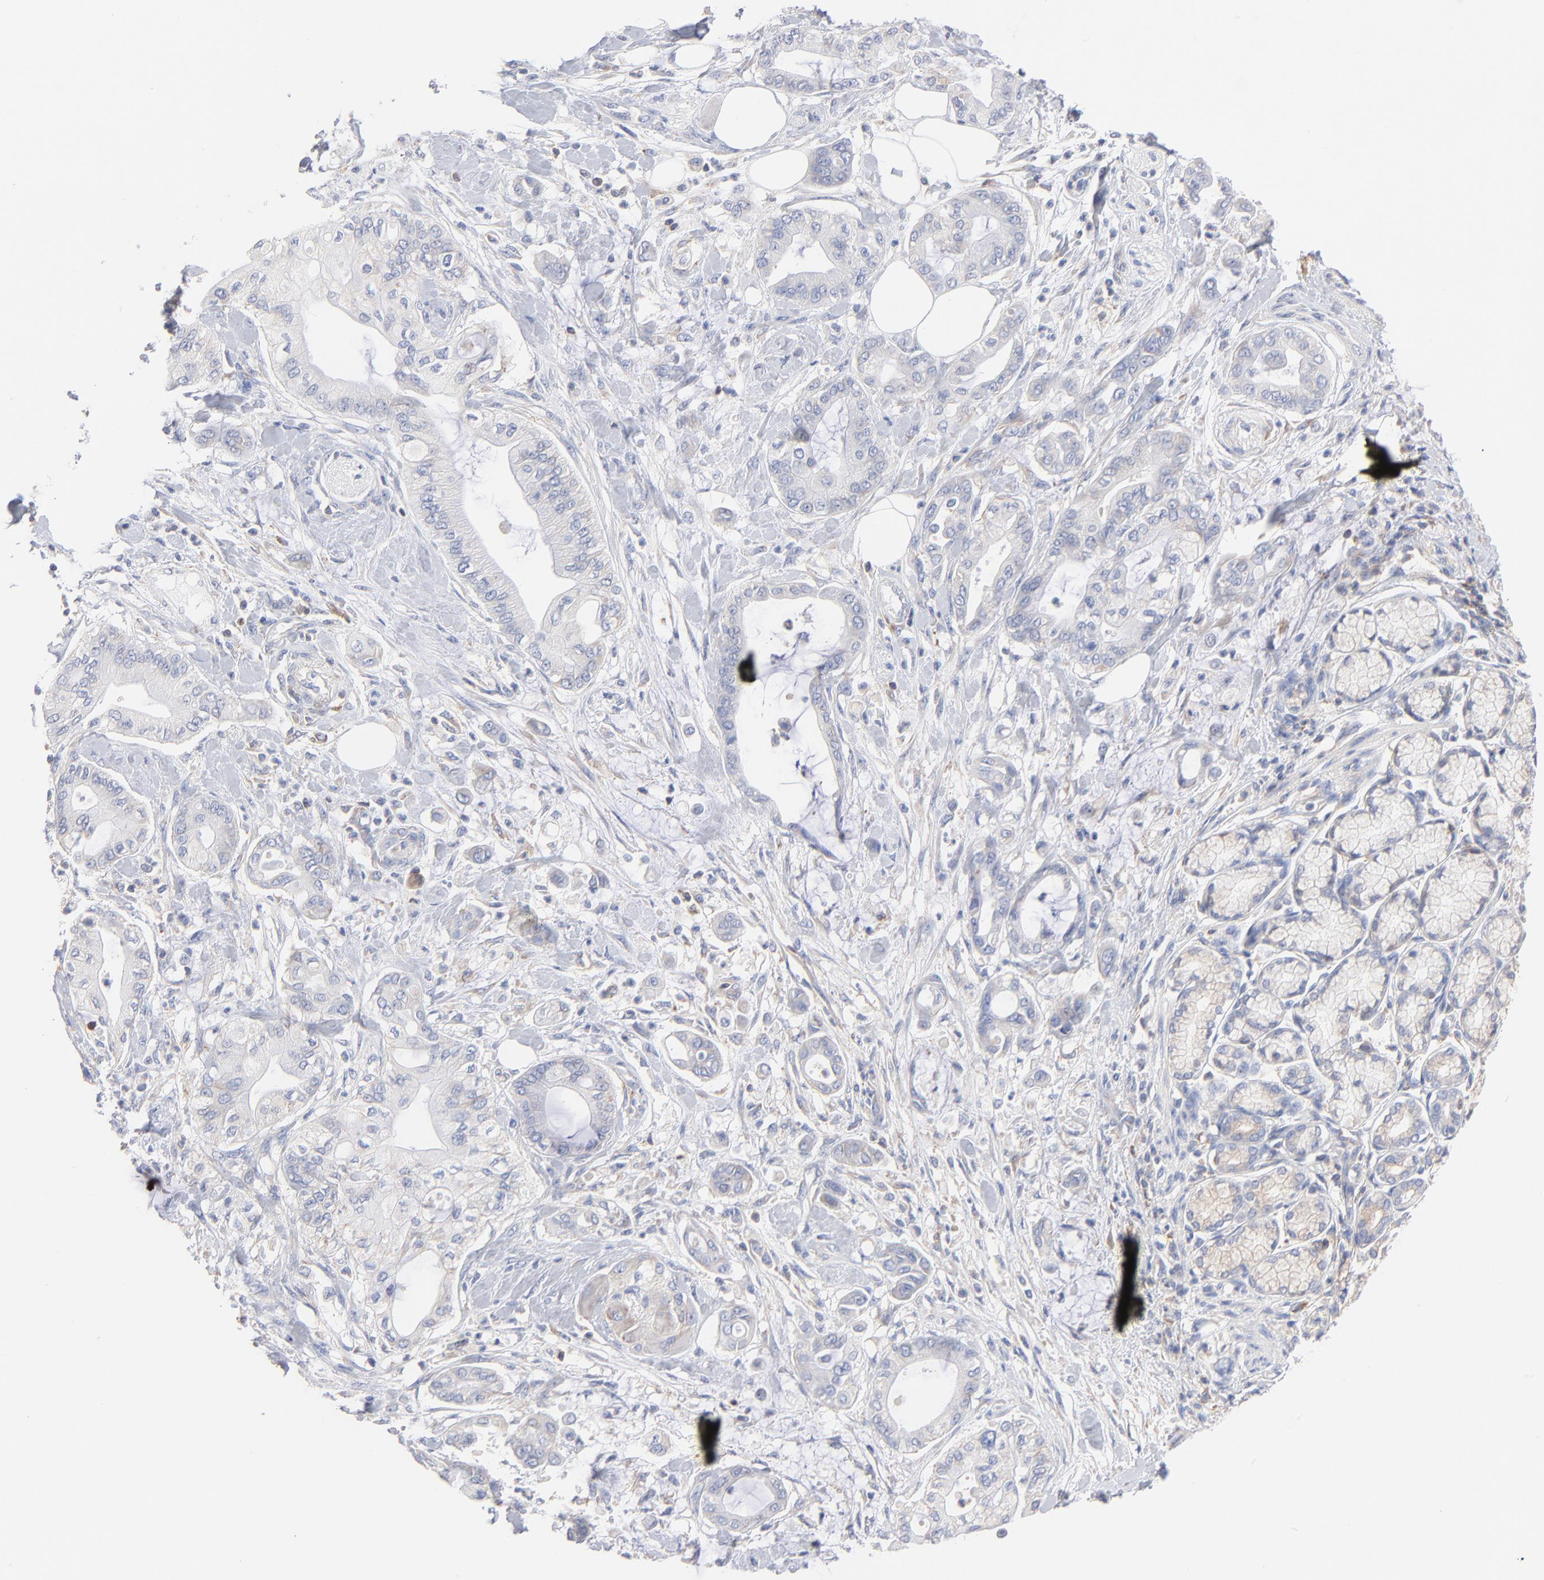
{"staining": {"intensity": "negative", "quantity": "none", "location": "none"}, "tissue": "pancreatic cancer", "cell_type": "Tumor cells", "image_type": "cancer", "snomed": [{"axis": "morphology", "description": "Adenocarcinoma, NOS"}, {"axis": "morphology", "description": "Adenocarcinoma, metastatic, NOS"}, {"axis": "topography", "description": "Lymph node"}, {"axis": "topography", "description": "Pancreas"}, {"axis": "topography", "description": "Duodenum"}], "caption": "An image of human pancreatic cancer (metastatic adenocarcinoma) is negative for staining in tumor cells.", "gene": "SEPTIN6", "patient": {"sex": "female", "age": 64}}